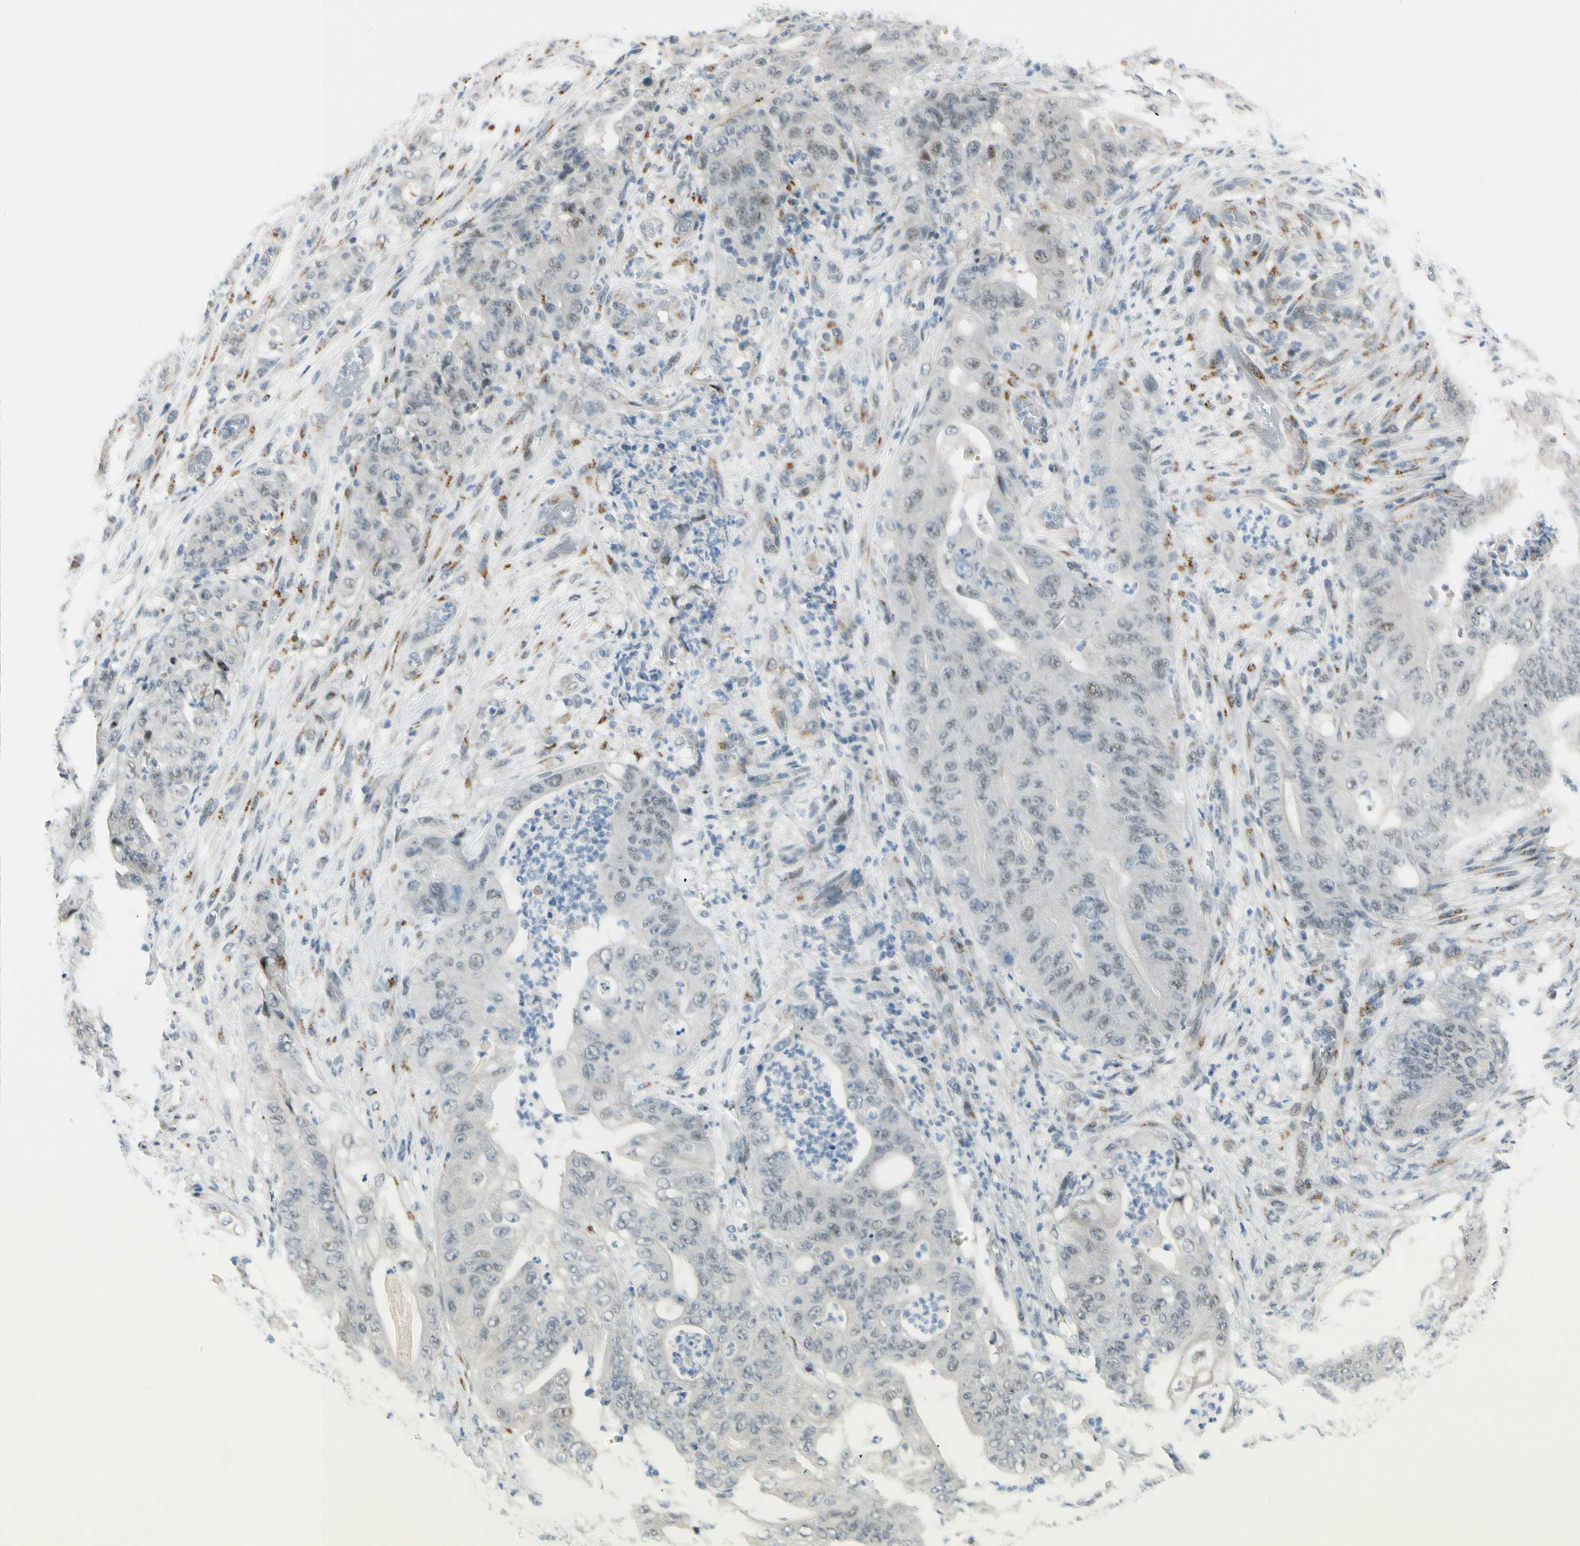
{"staining": {"intensity": "negative", "quantity": "none", "location": "none"}, "tissue": "stomach cancer", "cell_type": "Tumor cells", "image_type": "cancer", "snomed": [{"axis": "morphology", "description": "Adenocarcinoma, NOS"}, {"axis": "topography", "description": "Stomach"}], "caption": "Immunohistochemistry (IHC) of human stomach cancer (adenocarcinoma) displays no staining in tumor cells. Nuclei are stained in blue.", "gene": "B4GALNT1", "patient": {"sex": "female", "age": 73}}